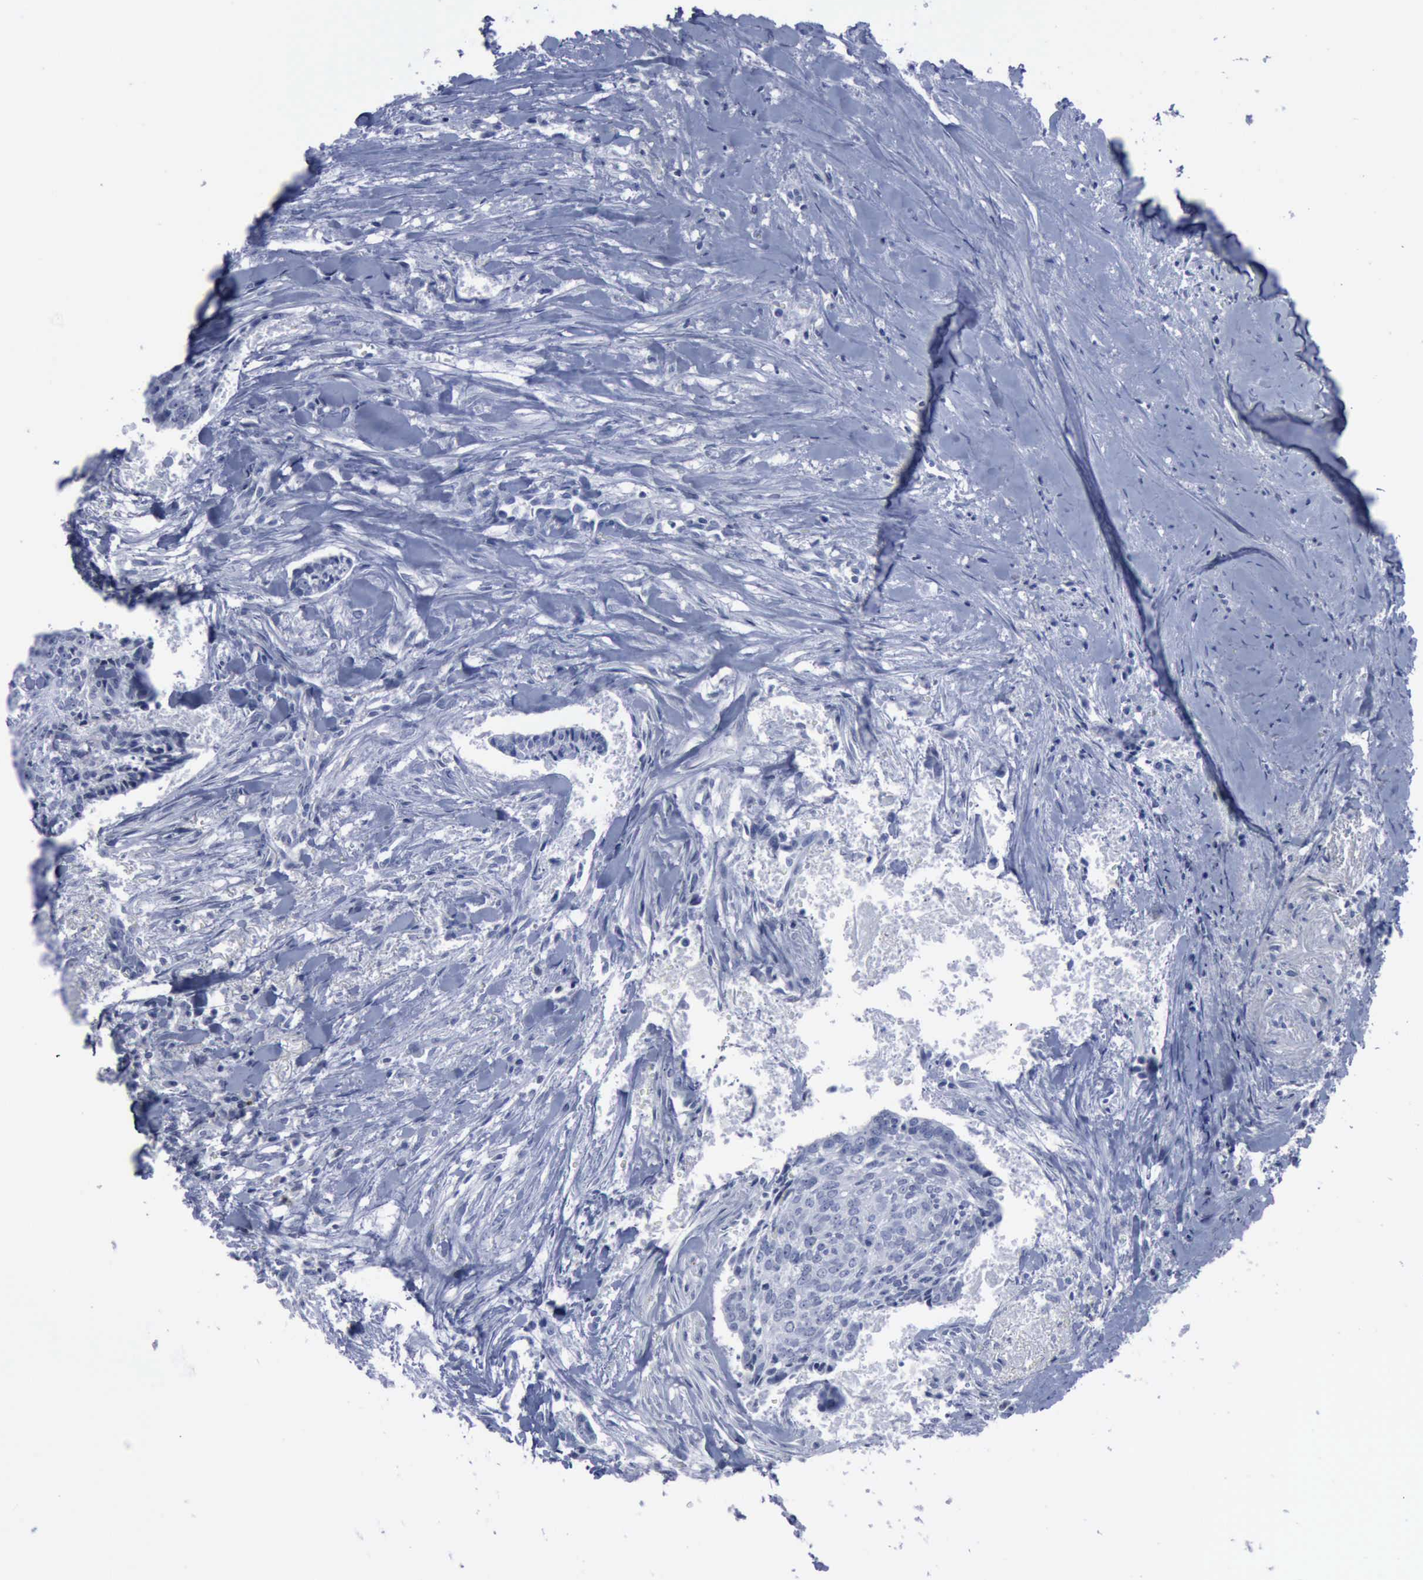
{"staining": {"intensity": "negative", "quantity": "none", "location": "none"}, "tissue": "head and neck cancer", "cell_type": "Tumor cells", "image_type": "cancer", "snomed": [{"axis": "morphology", "description": "Squamous cell carcinoma, NOS"}, {"axis": "topography", "description": "Salivary gland"}, {"axis": "topography", "description": "Head-Neck"}], "caption": "Head and neck cancer (squamous cell carcinoma) was stained to show a protein in brown. There is no significant expression in tumor cells. Brightfield microscopy of IHC stained with DAB (3,3'-diaminobenzidine) (brown) and hematoxylin (blue), captured at high magnification.", "gene": "CSTA", "patient": {"sex": "male", "age": 70}}